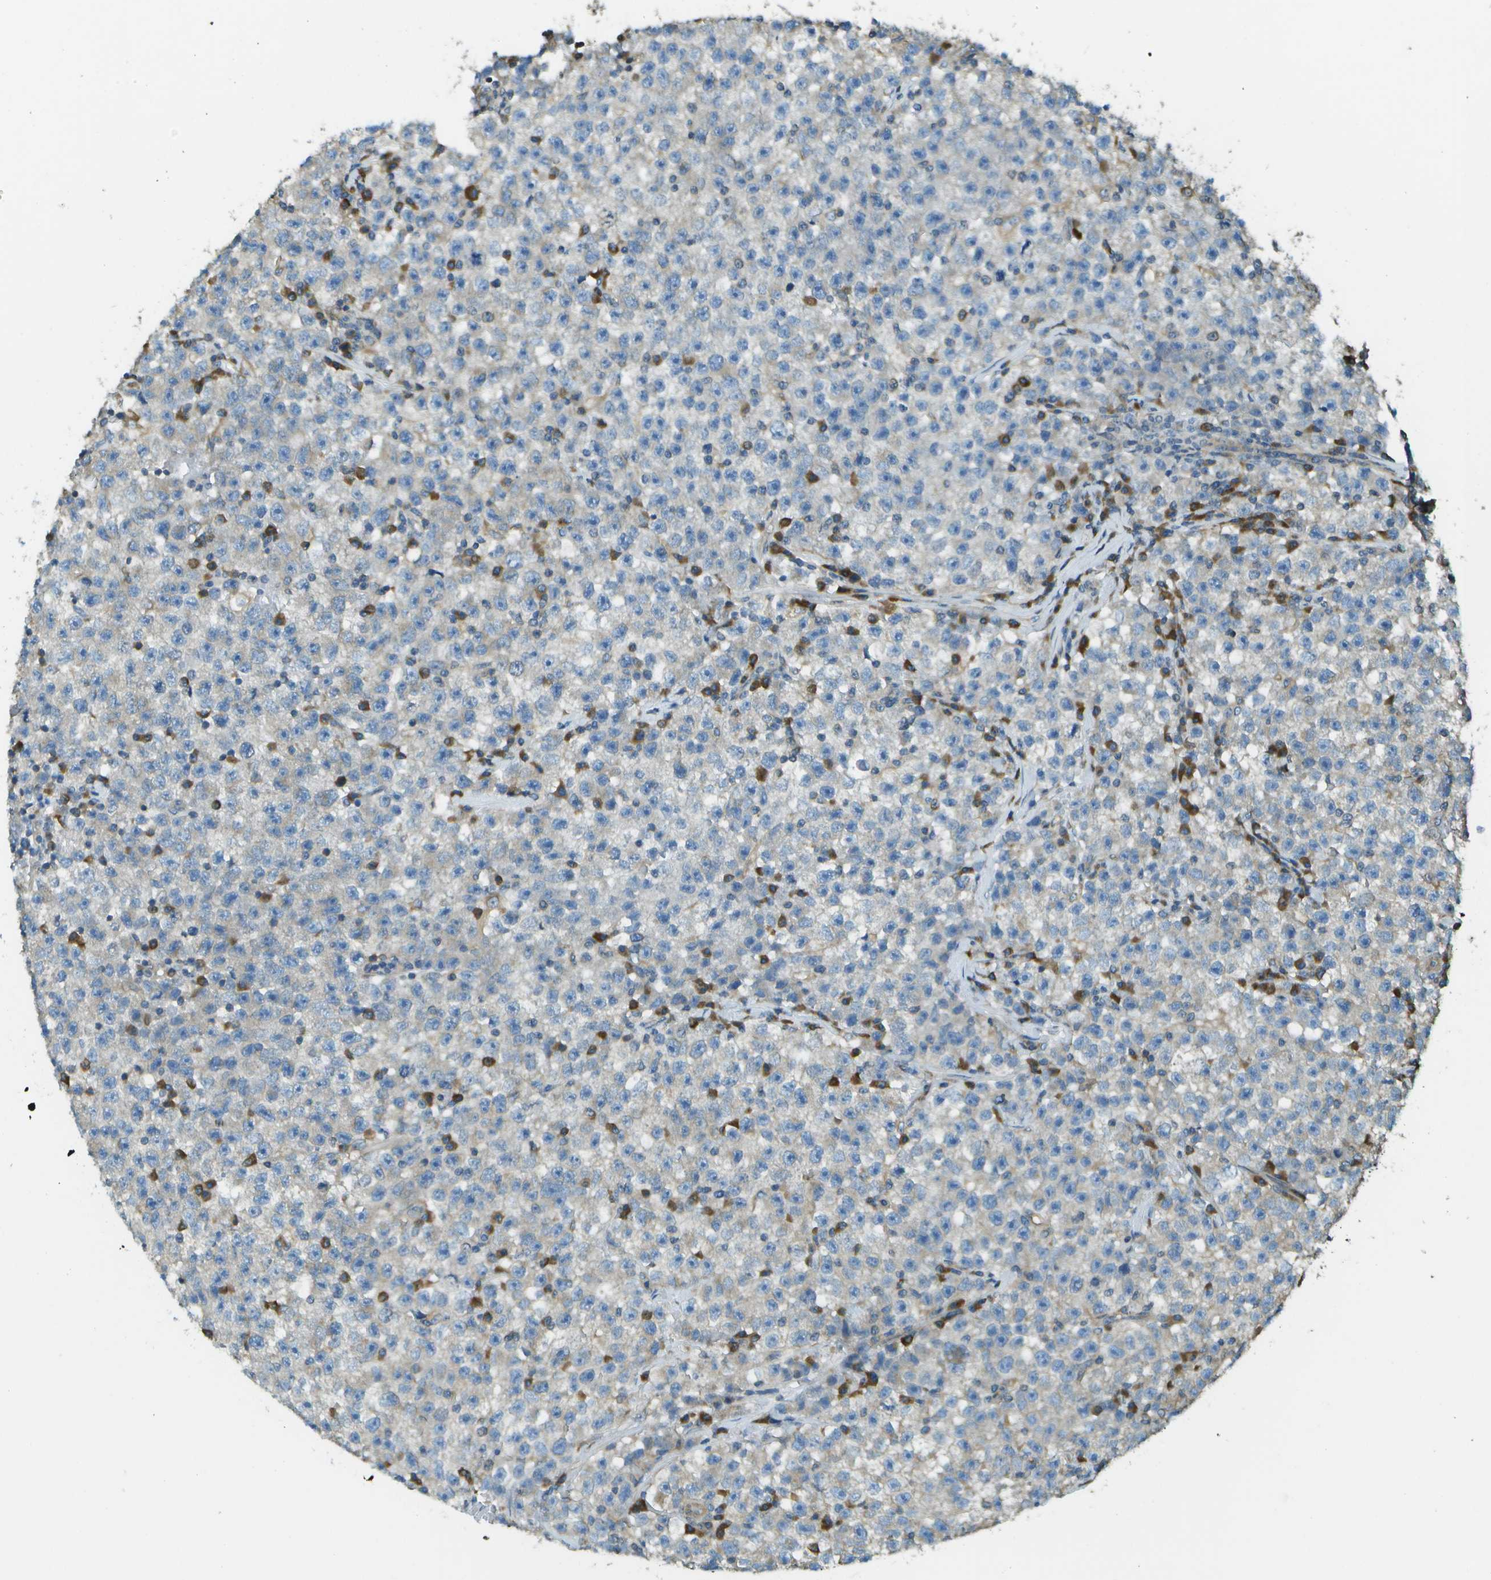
{"staining": {"intensity": "negative", "quantity": "none", "location": "none"}, "tissue": "testis cancer", "cell_type": "Tumor cells", "image_type": "cancer", "snomed": [{"axis": "morphology", "description": "Seminoma, NOS"}, {"axis": "topography", "description": "Testis"}], "caption": "DAB (3,3'-diaminobenzidine) immunohistochemical staining of testis seminoma demonstrates no significant positivity in tumor cells.", "gene": "DNAJB11", "patient": {"sex": "male", "age": 22}}